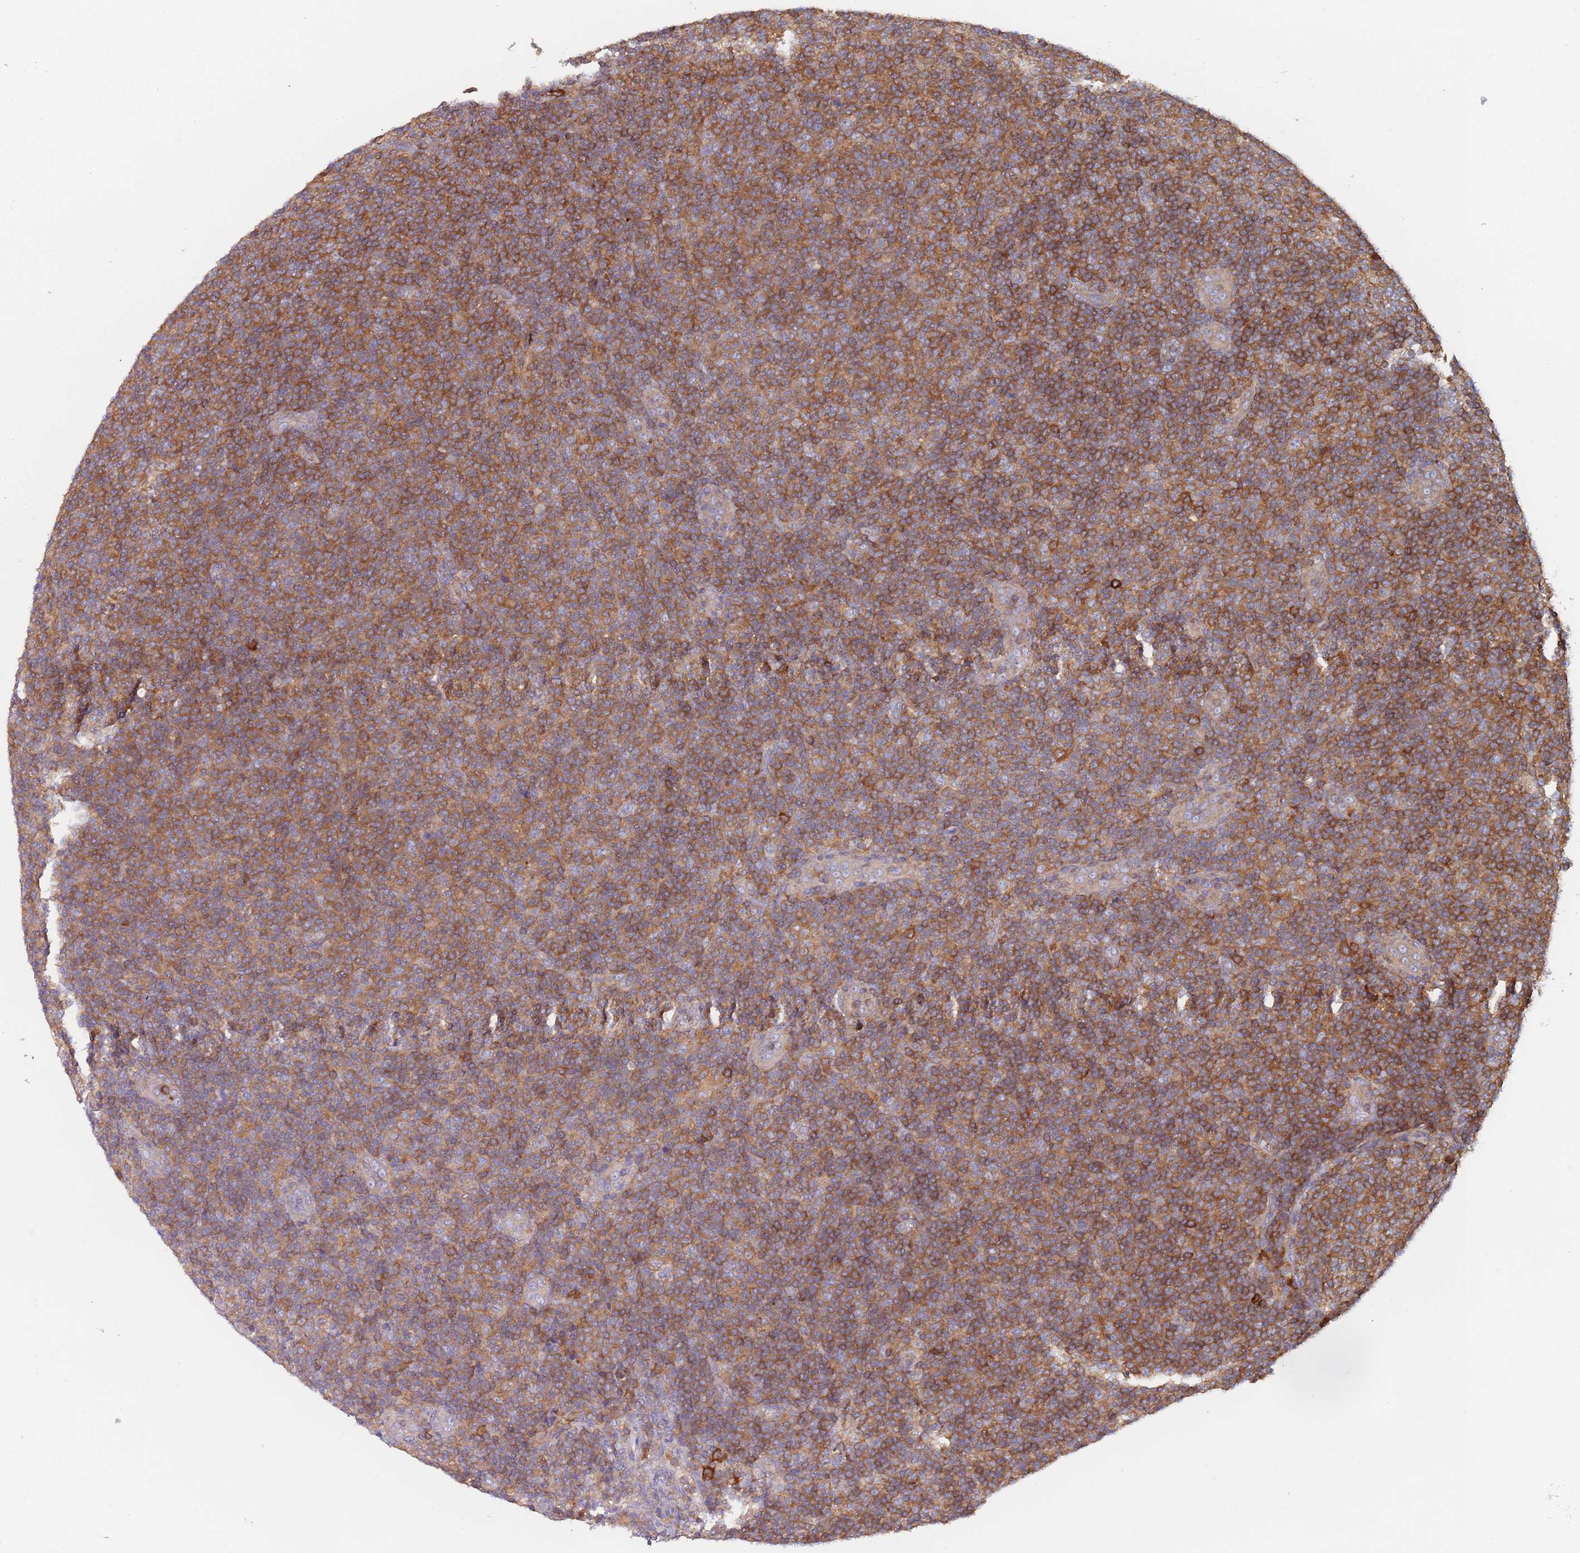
{"staining": {"intensity": "moderate", "quantity": ">75%", "location": "cytoplasmic/membranous"}, "tissue": "lymphoma", "cell_type": "Tumor cells", "image_type": "cancer", "snomed": [{"axis": "morphology", "description": "Malignant lymphoma, non-Hodgkin's type, Low grade"}, {"axis": "topography", "description": "Lymph node"}], "caption": "A micrograph showing moderate cytoplasmic/membranous staining in approximately >75% of tumor cells in lymphoma, as visualized by brown immunohistochemical staining.", "gene": "GDI2", "patient": {"sex": "male", "age": 66}}